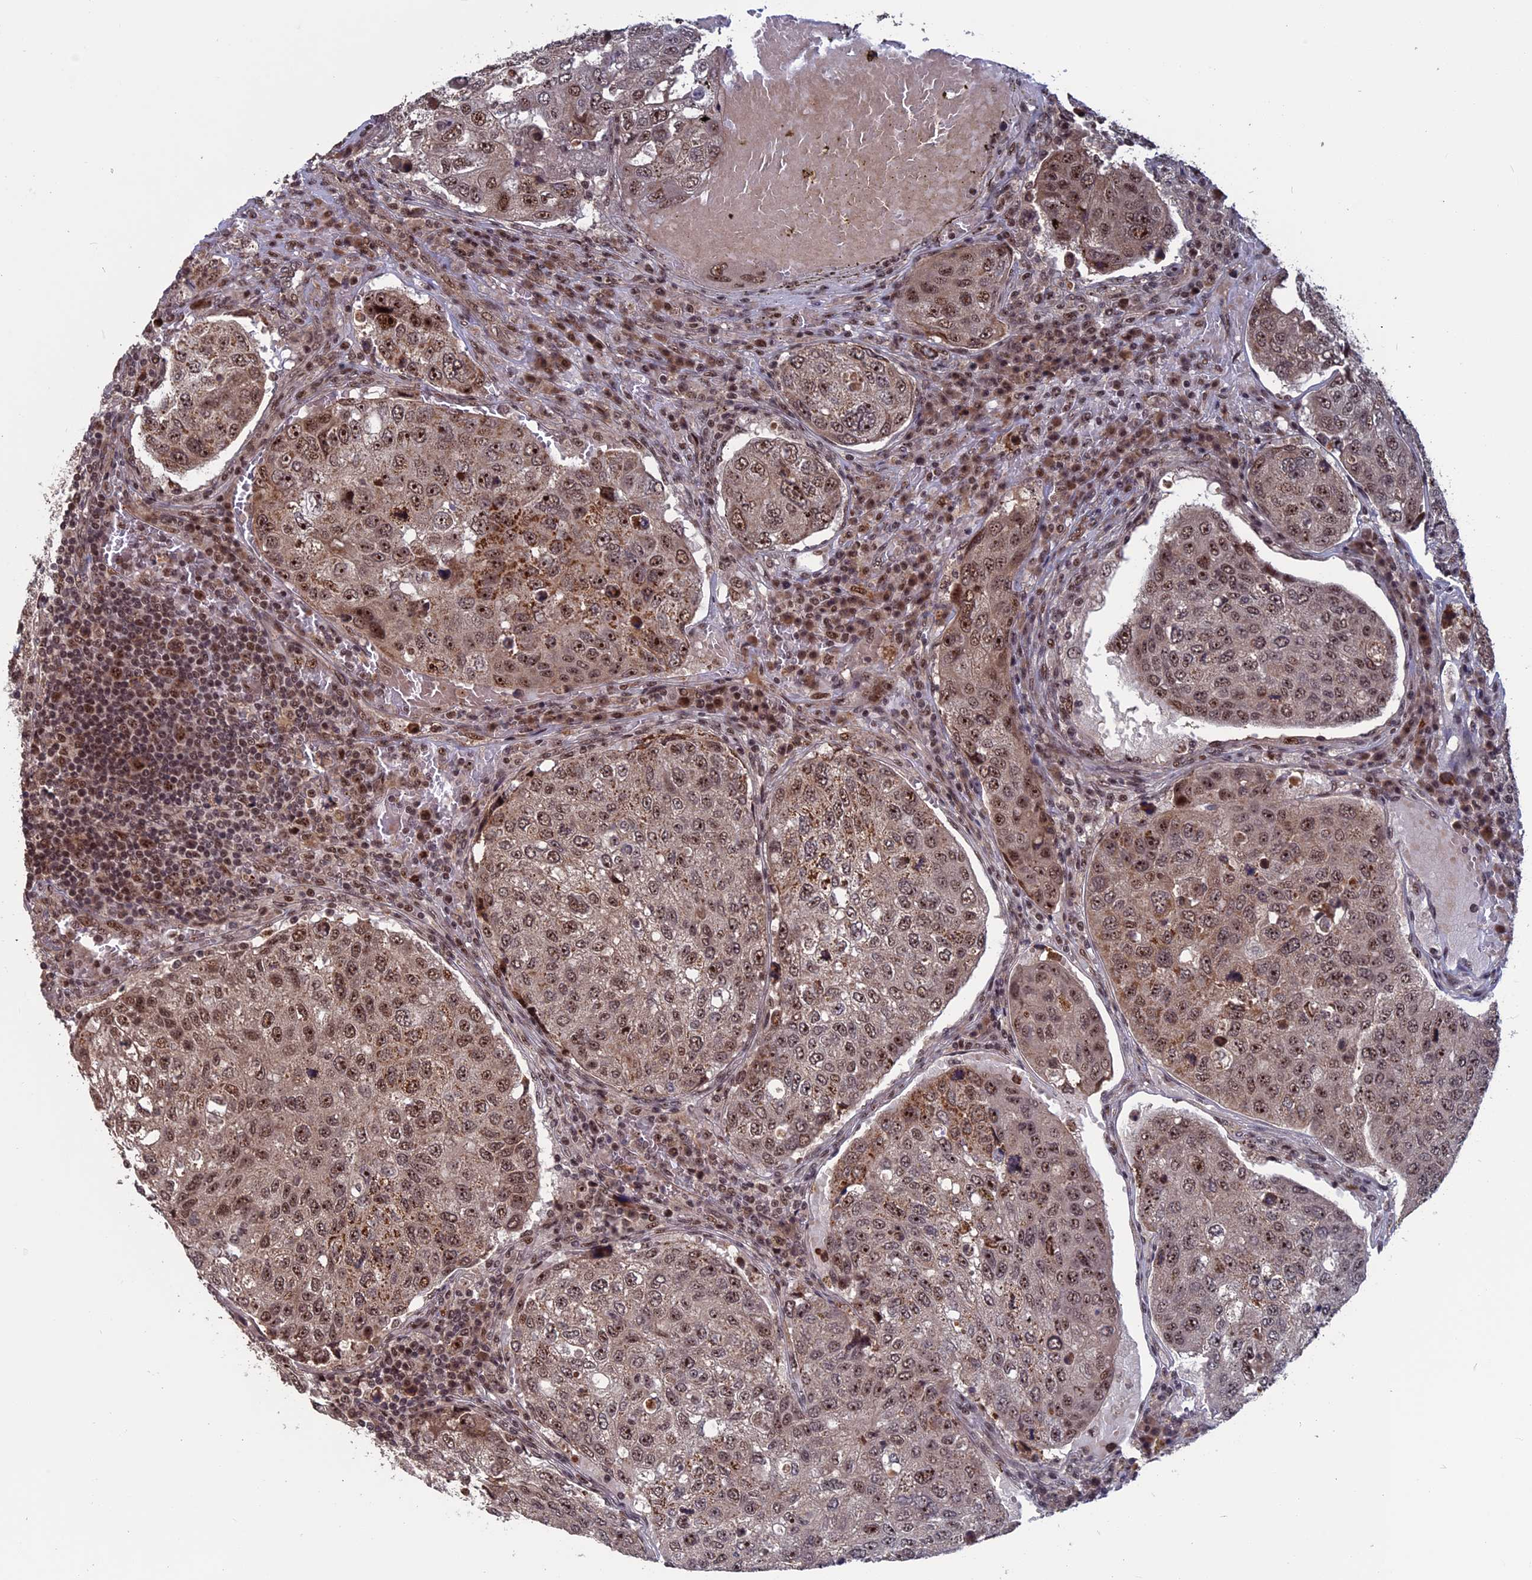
{"staining": {"intensity": "moderate", "quantity": ">75%", "location": "nuclear"}, "tissue": "urothelial cancer", "cell_type": "Tumor cells", "image_type": "cancer", "snomed": [{"axis": "morphology", "description": "Urothelial carcinoma, High grade"}, {"axis": "topography", "description": "Lymph node"}, {"axis": "topography", "description": "Urinary bladder"}], "caption": "High-magnification brightfield microscopy of urothelial carcinoma (high-grade) stained with DAB (3,3'-diaminobenzidine) (brown) and counterstained with hematoxylin (blue). tumor cells exhibit moderate nuclear positivity is present in about>75% of cells.", "gene": "CACTIN", "patient": {"sex": "male", "age": 51}}